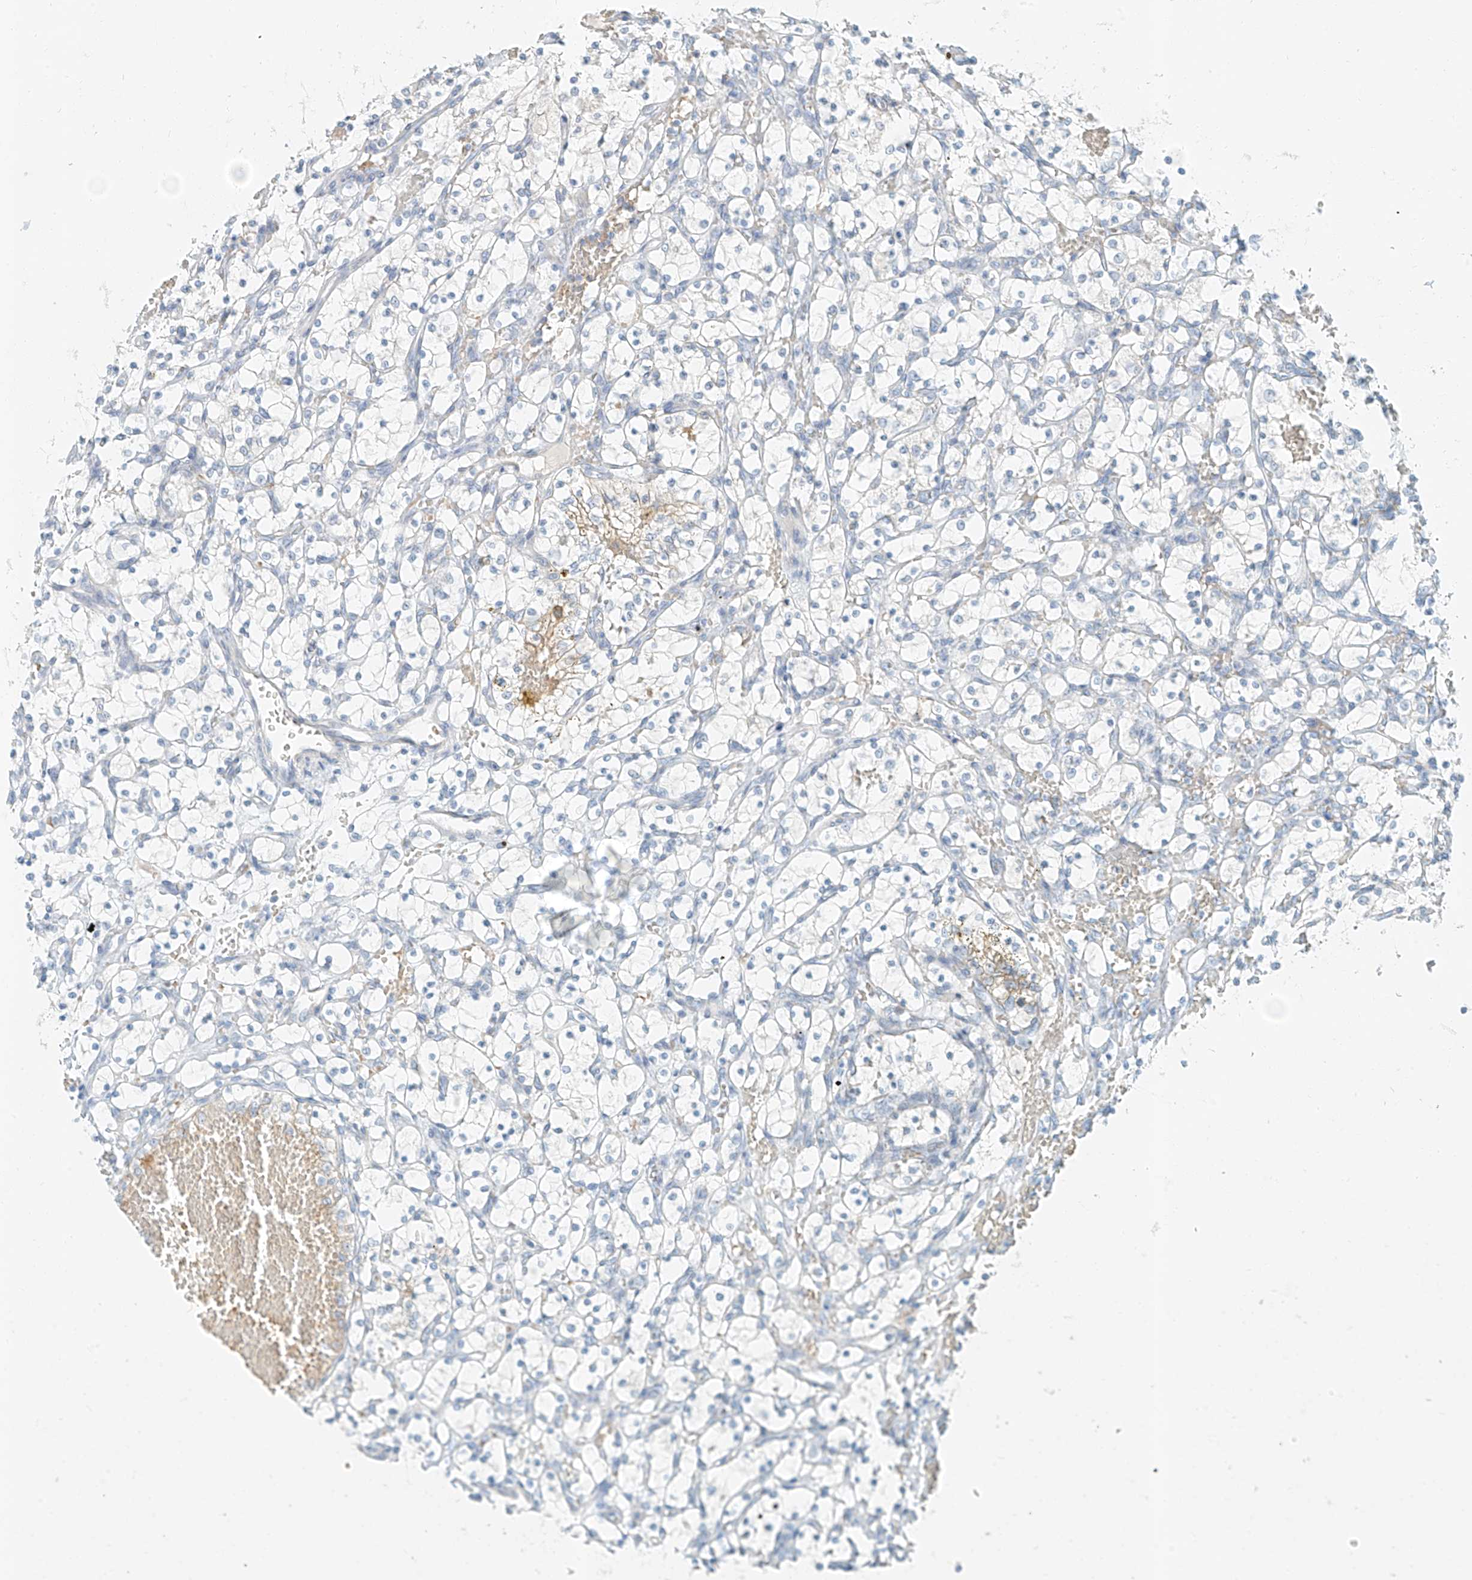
{"staining": {"intensity": "negative", "quantity": "none", "location": "none"}, "tissue": "renal cancer", "cell_type": "Tumor cells", "image_type": "cancer", "snomed": [{"axis": "morphology", "description": "Adenocarcinoma, NOS"}, {"axis": "topography", "description": "Kidney"}], "caption": "Histopathology image shows no significant protein staining in tumor cells of renal cancer. Nuclei are stained in blue.", "gene": "PGC", "patient": {"sex": "female", "age": 69}}